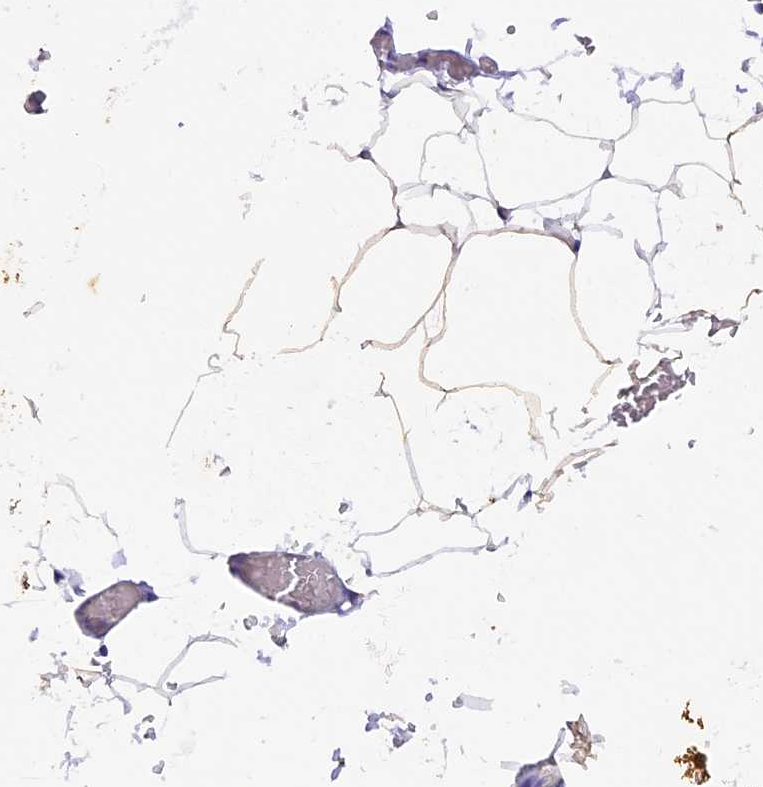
{"staining": {"intensity": "negative", "quantity": "none", "location": "none"}, "tissue": "adipose tissue", "cell_type": "Adipocytes", "image_type": "normal", "snomed": [{"axis": "morphology", "description": "Normal tissue, NOS"}, {"axis": "topography", "description": "Gallbladder"}, {"axis": "topography", "description": "Peripheral nerve tissue"}], "caption": "Immunohistochemistry (IHC) micrograph of unremarkable human adipose tissue stained for a protein (brown), which demonstrates no expression in adipocytes.", "gene": "TFAM", "patient": {"sex": "male", "age": 38}}